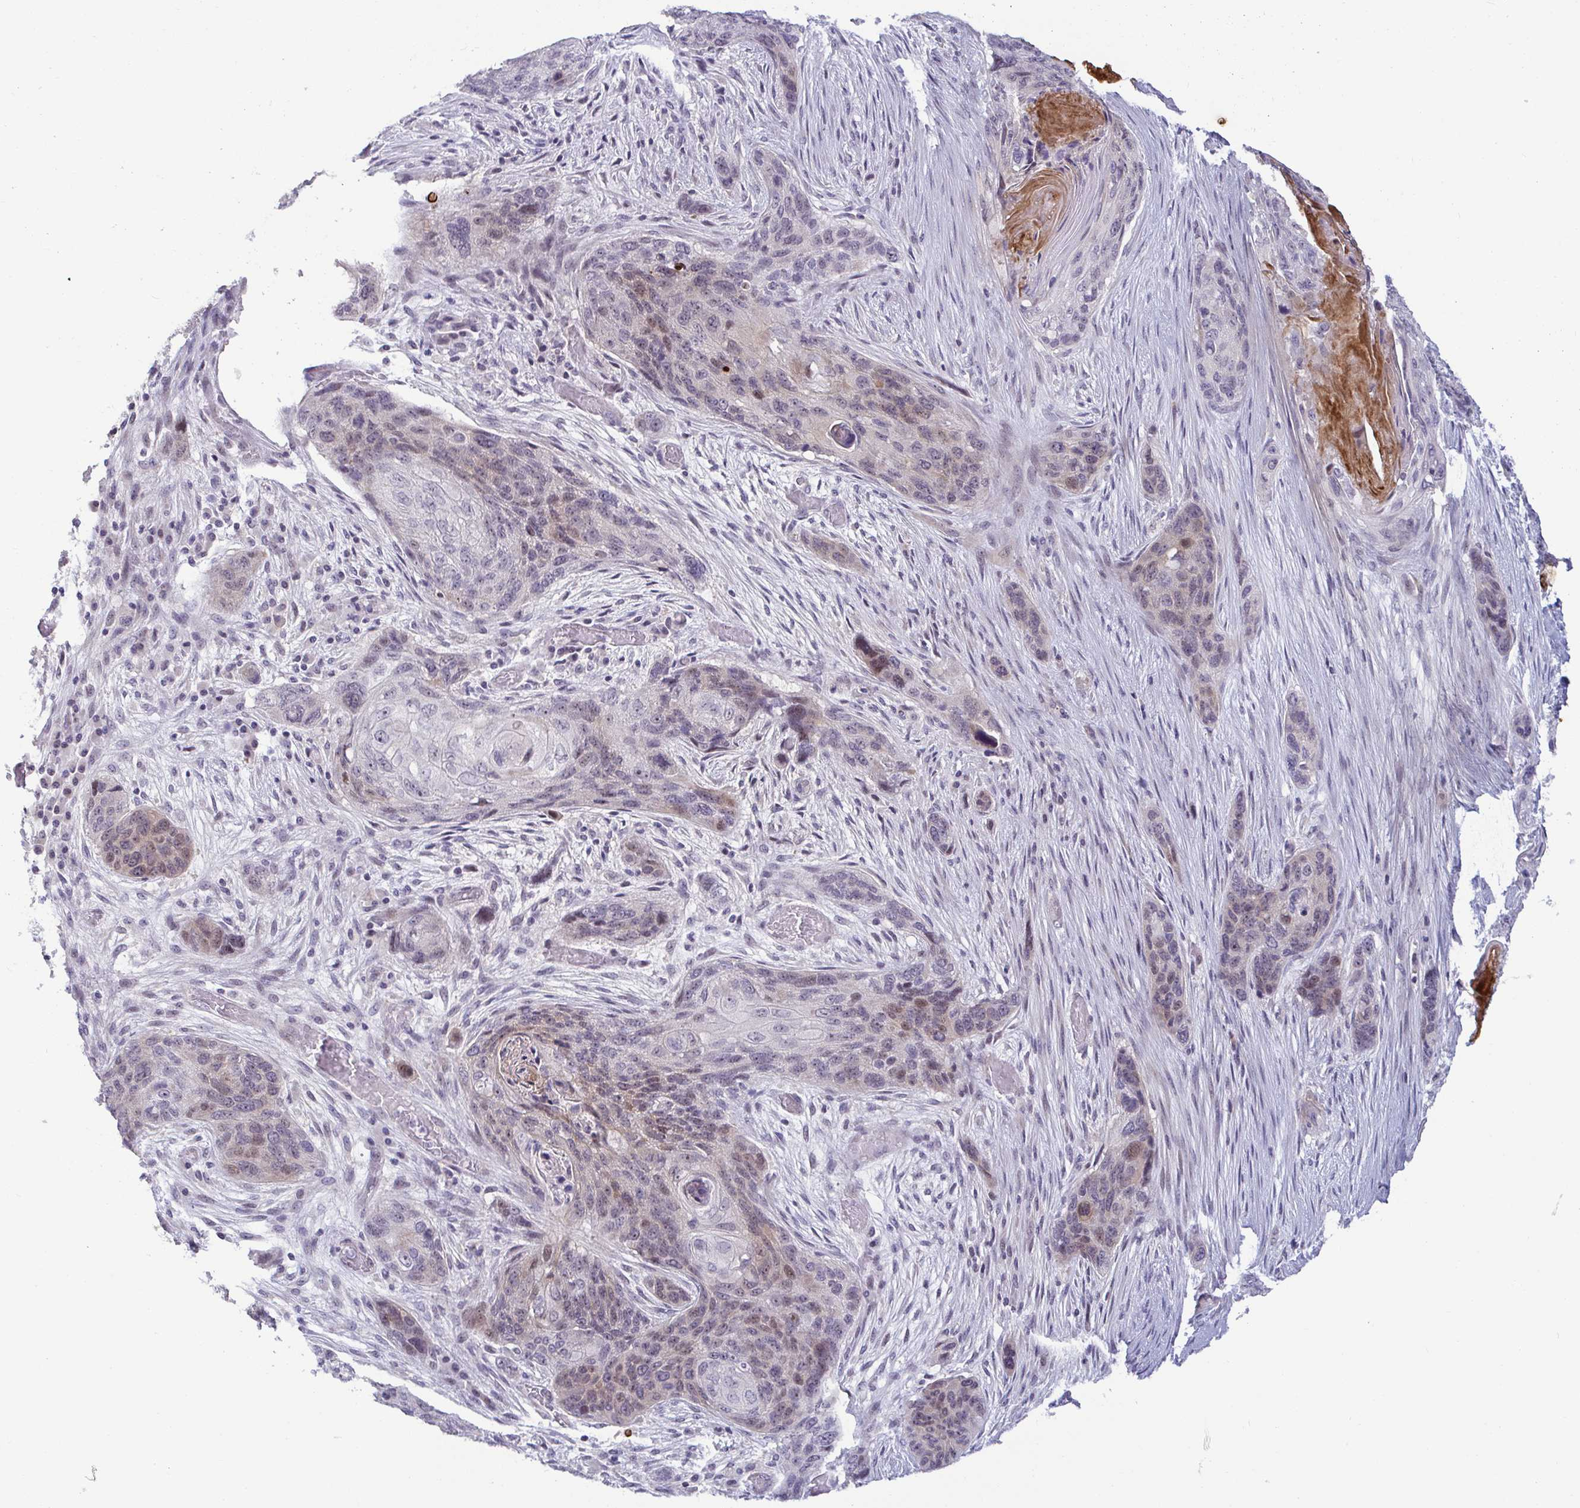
{"staining": {"intensity": "negative", "quantity": "none", "location": "none"}, "tissue": "lung cancer", "cell_type": "Tumor cells", "image_type": "cancer", "snomed": [{"axis": "morphology", "description": "Squamous cell carcinoma, NOS"}, {"axis": "morphology", "description": "Squamous cell carcinoma, metastatic, NOS"}, {"axis": "topography", "description": "Lymph node"}, {"axis": "topography", "description": "Lung"}], "caption": "Immunohistochemistry (IHC) of human squamous cell carcinoma (lung) displays no staining in tumor cells.", "gene": "GSTM1", "patient": {"sex": "male", "age": 41}}